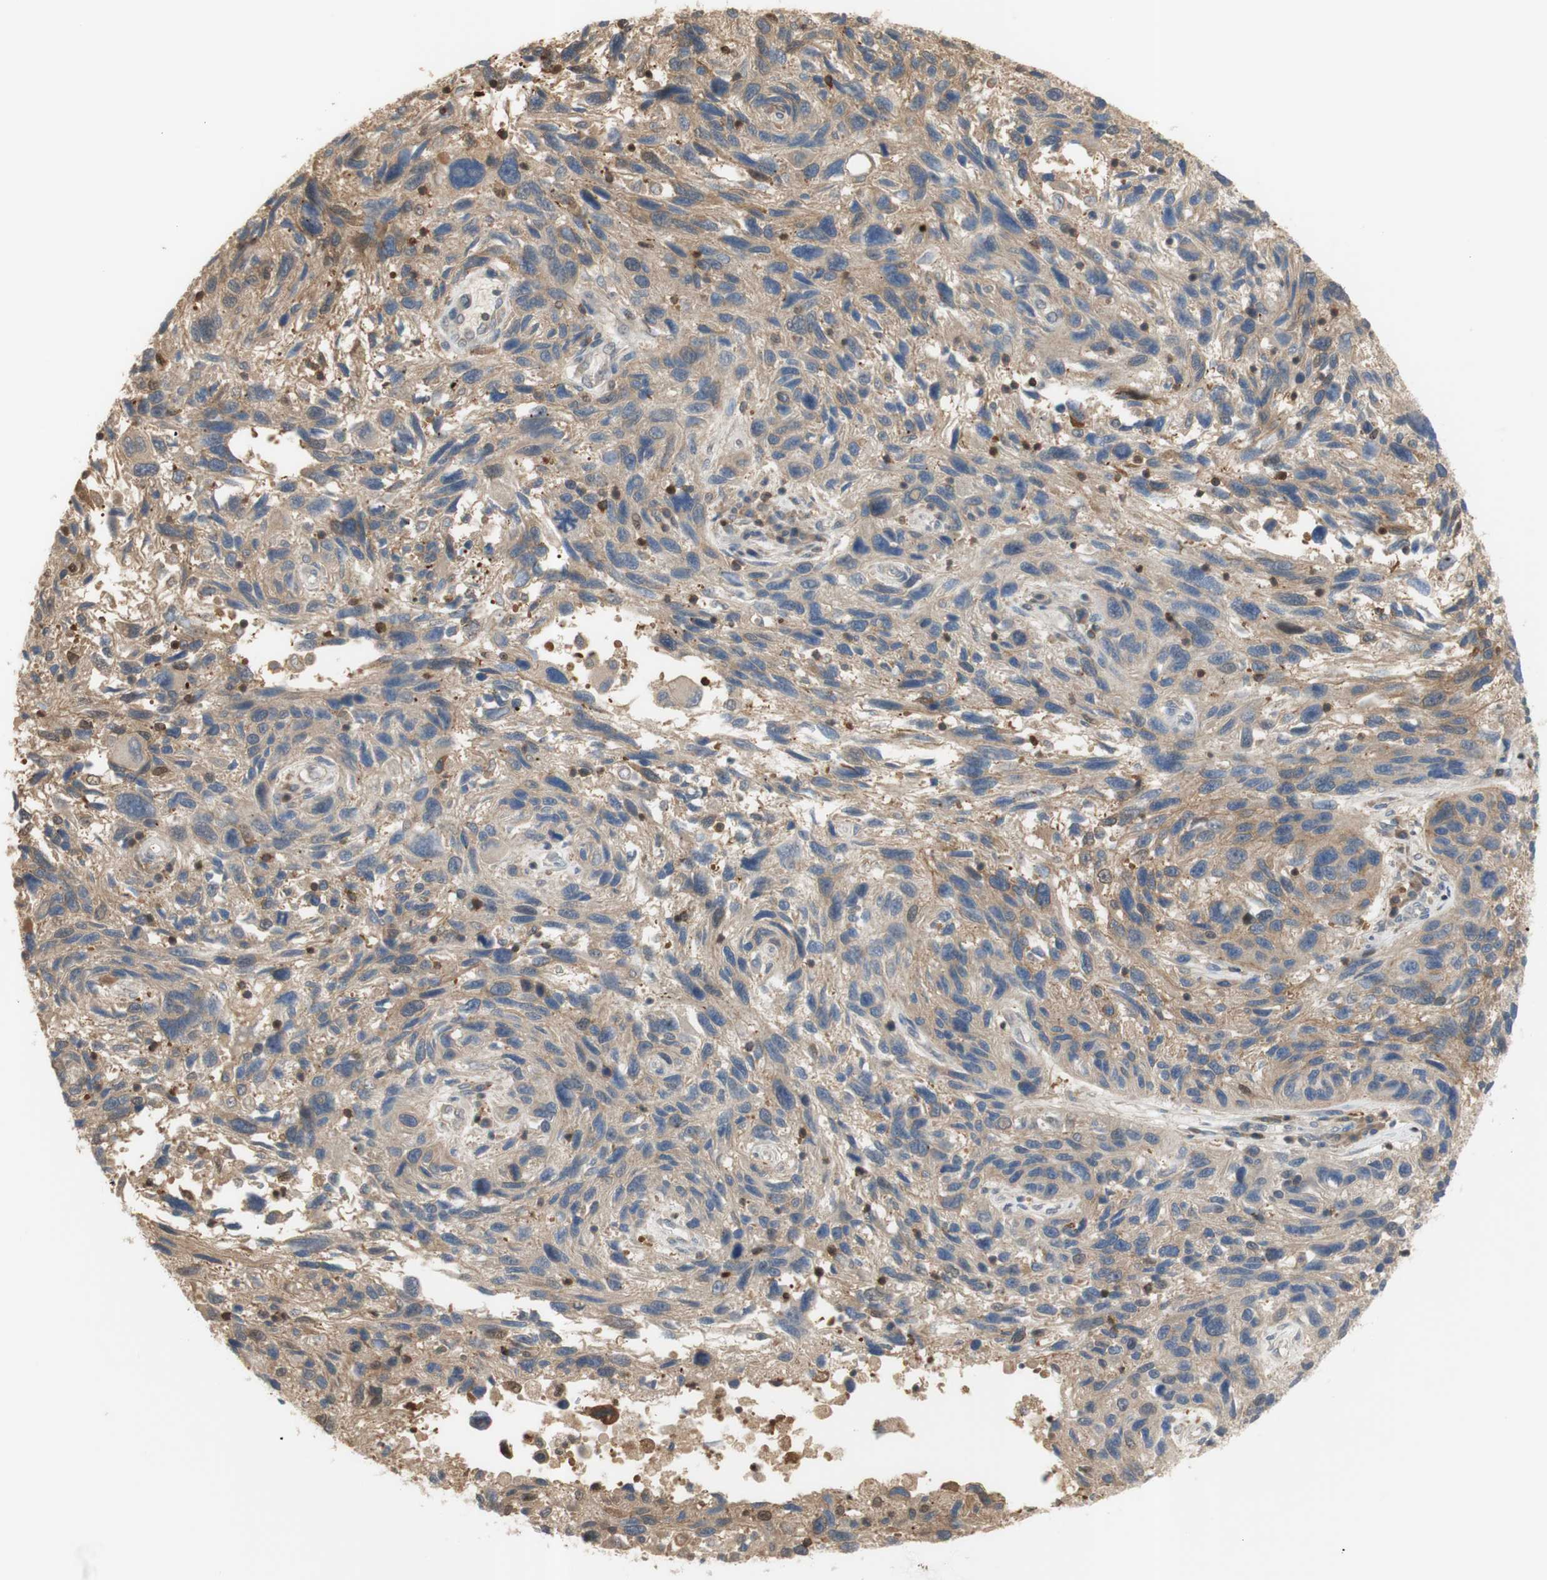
{"staining": {"intensity": "weak", "quantity": ">75%", "location": "cytoplasmic/membranous"}, "tissue": "melanoma", "cell_type": "Tumor cells", "image_type": "cancer", "snomed": [{"axis": "morphology", "description": "Malignant melanoma, NOS"}, {"axis": "topography", "description": "Skin"}], "caption": "Melanoma tissue exhibits weak cytoplasmic/membranous staining in approximately >75% of tumor cells, visualized by immunohistochemistry.", "gene": "NAP1L4", "patient": {"sex": "male", "age": 53}}